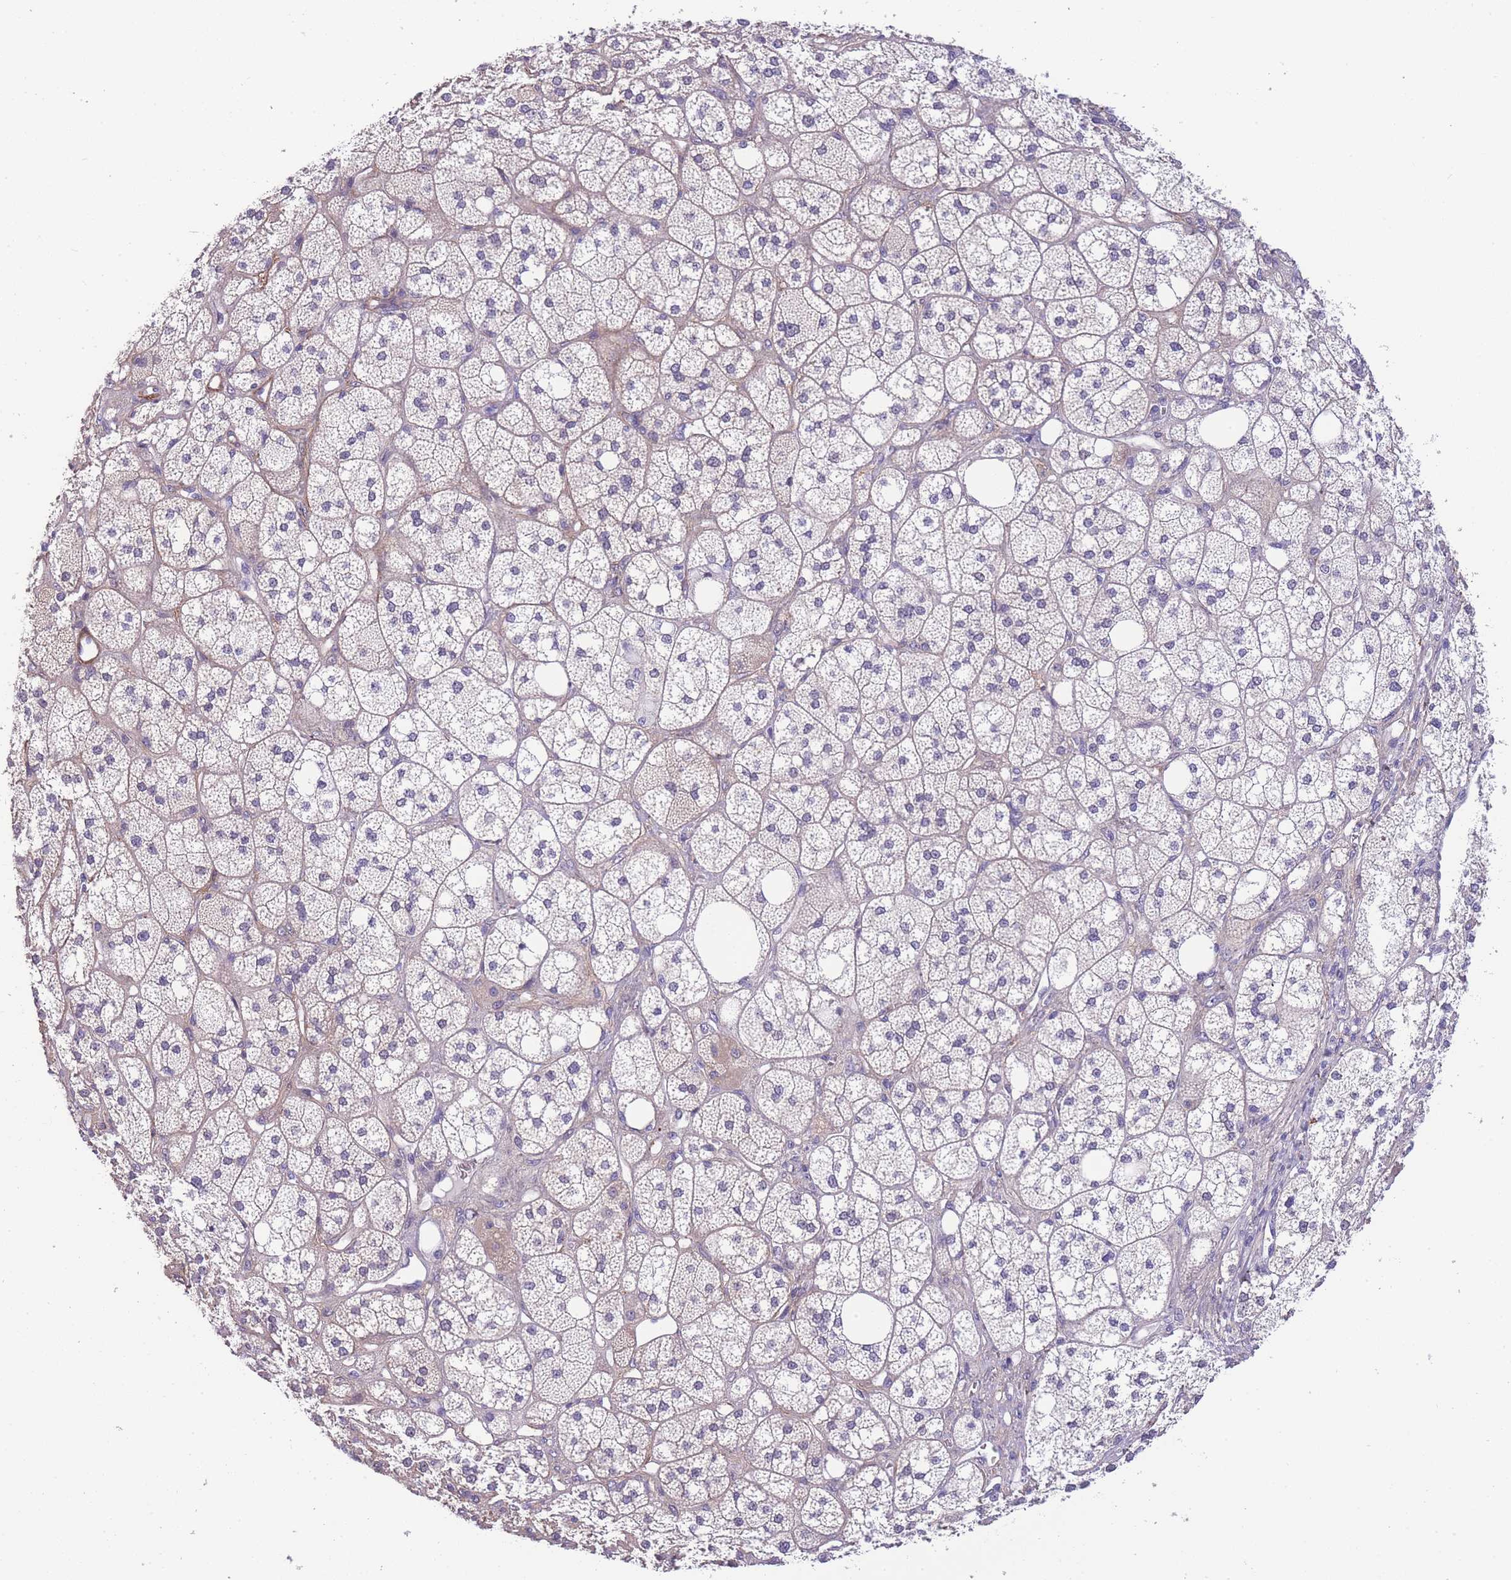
{"staining": {"intensity": "negative", "quantity": "none", "location": "none"}, "tissue": "adrenal gland", "cell_type": "Glandular cells", "image_type": "normal", "snomed": [{"axis": "morphology", "description": "Normal tissue, NOS"}, {"axis": "topography", "description": "Adrenal gland"}], "caption": "Immunohistochemical staining of benign human adrenal gland demonstrates no significant positivity in glandular cells. The staining was performed using DAB (3,3'-diaminobenzidine) to visualize the protein expression in brown, while the nuclei were stained in blue with hematoxylin (Magnification: 20x).", "gene": "FAM124A", "patient": {"sex": "male", "age": 61}}